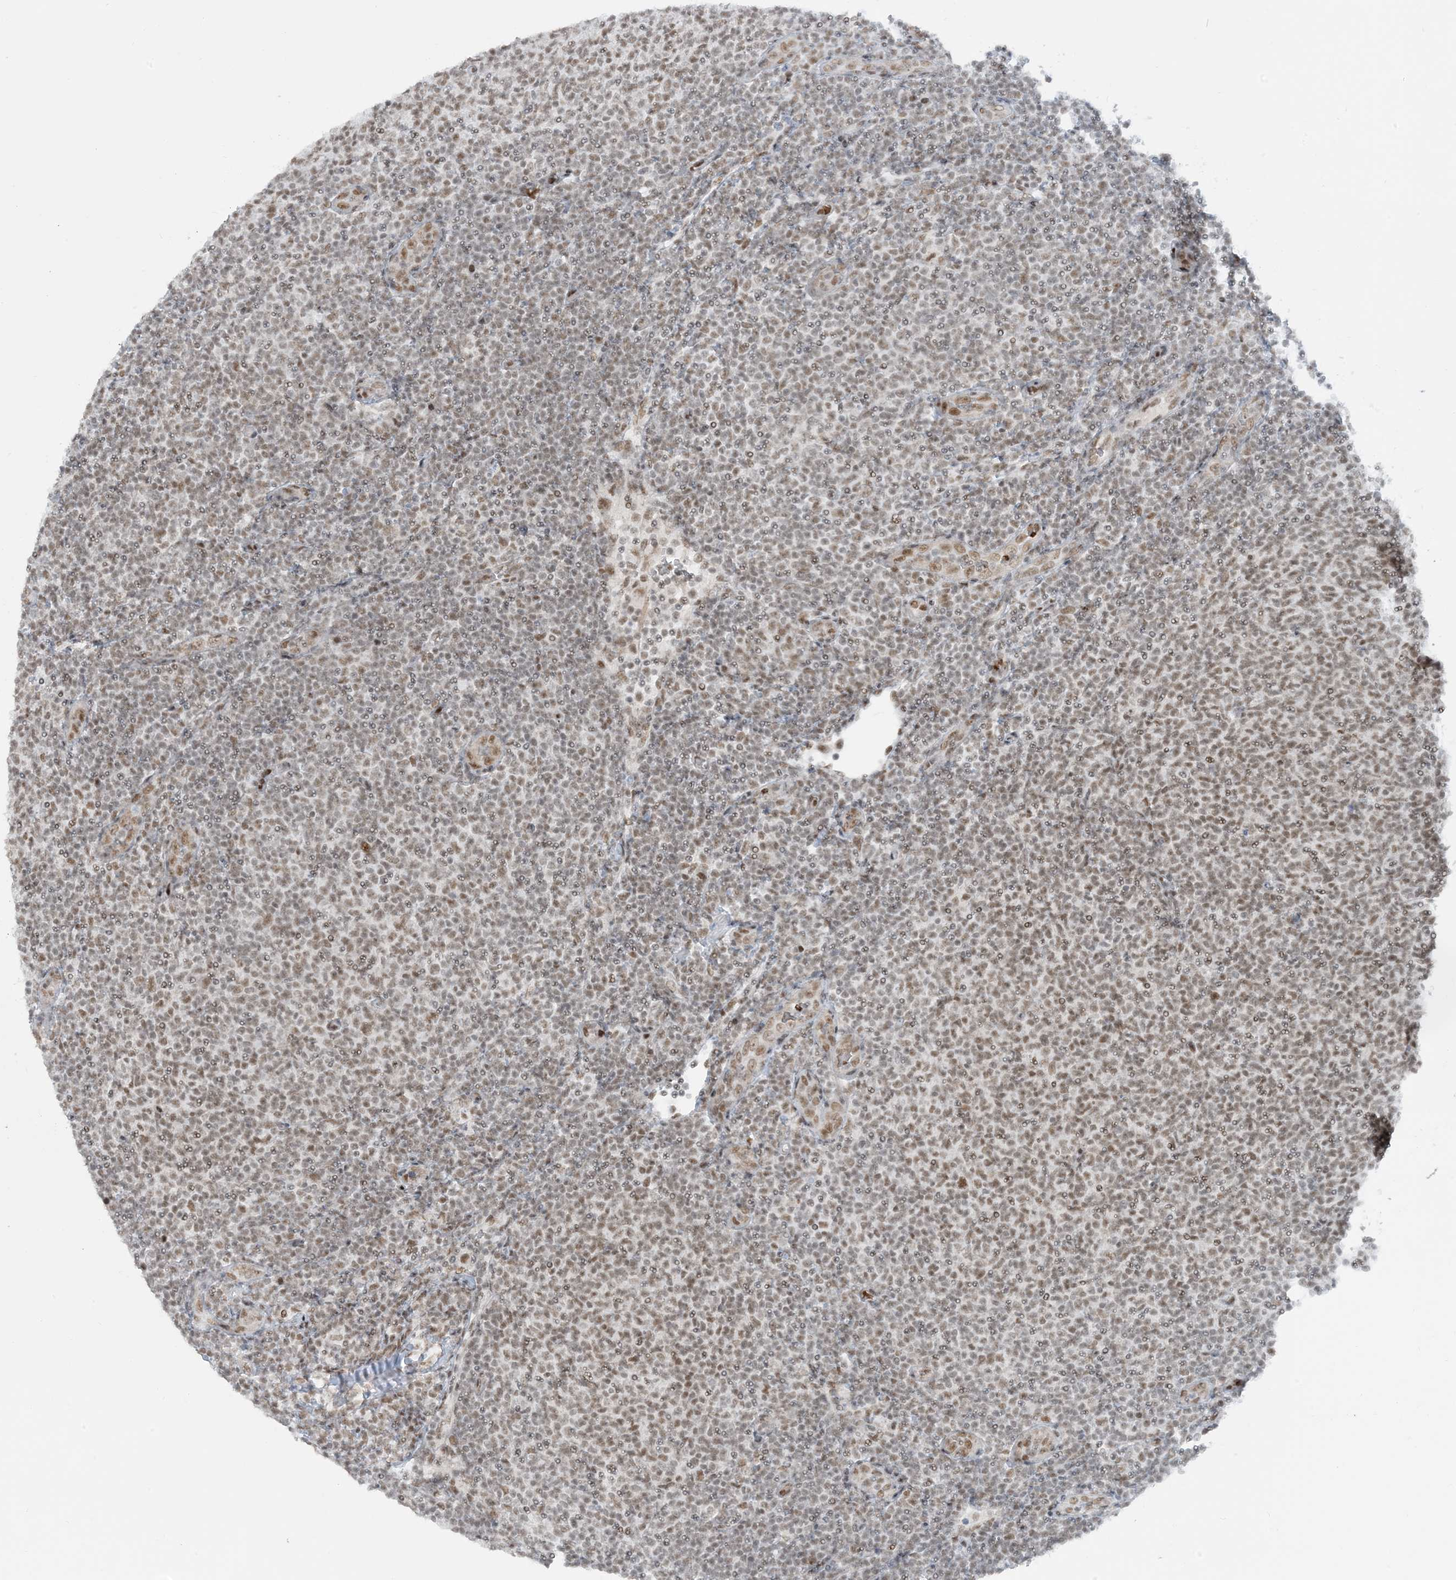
{"staining": {"intensity": "moderate", "quantity": ">75%", "location": "nuclear"}, "tissue": "lymphoma", "cell_type": "Tumor cells", "image_type": "cancer", "snomed": [{"axis": "morphology", "description": "Malignant lymphoma, non-Hodgkin's type, Low grade"}, {"axis": "topography", "description": "Lymph node"}], "caption": "A histopathology image of low-grade malignant lymphoma, non-Hodgkin's type stained for a protein shows moderate nuclear brown staining in tumor cells.", "gene": "ECT2L", "patient": {"sex": "male", "age": 66}}